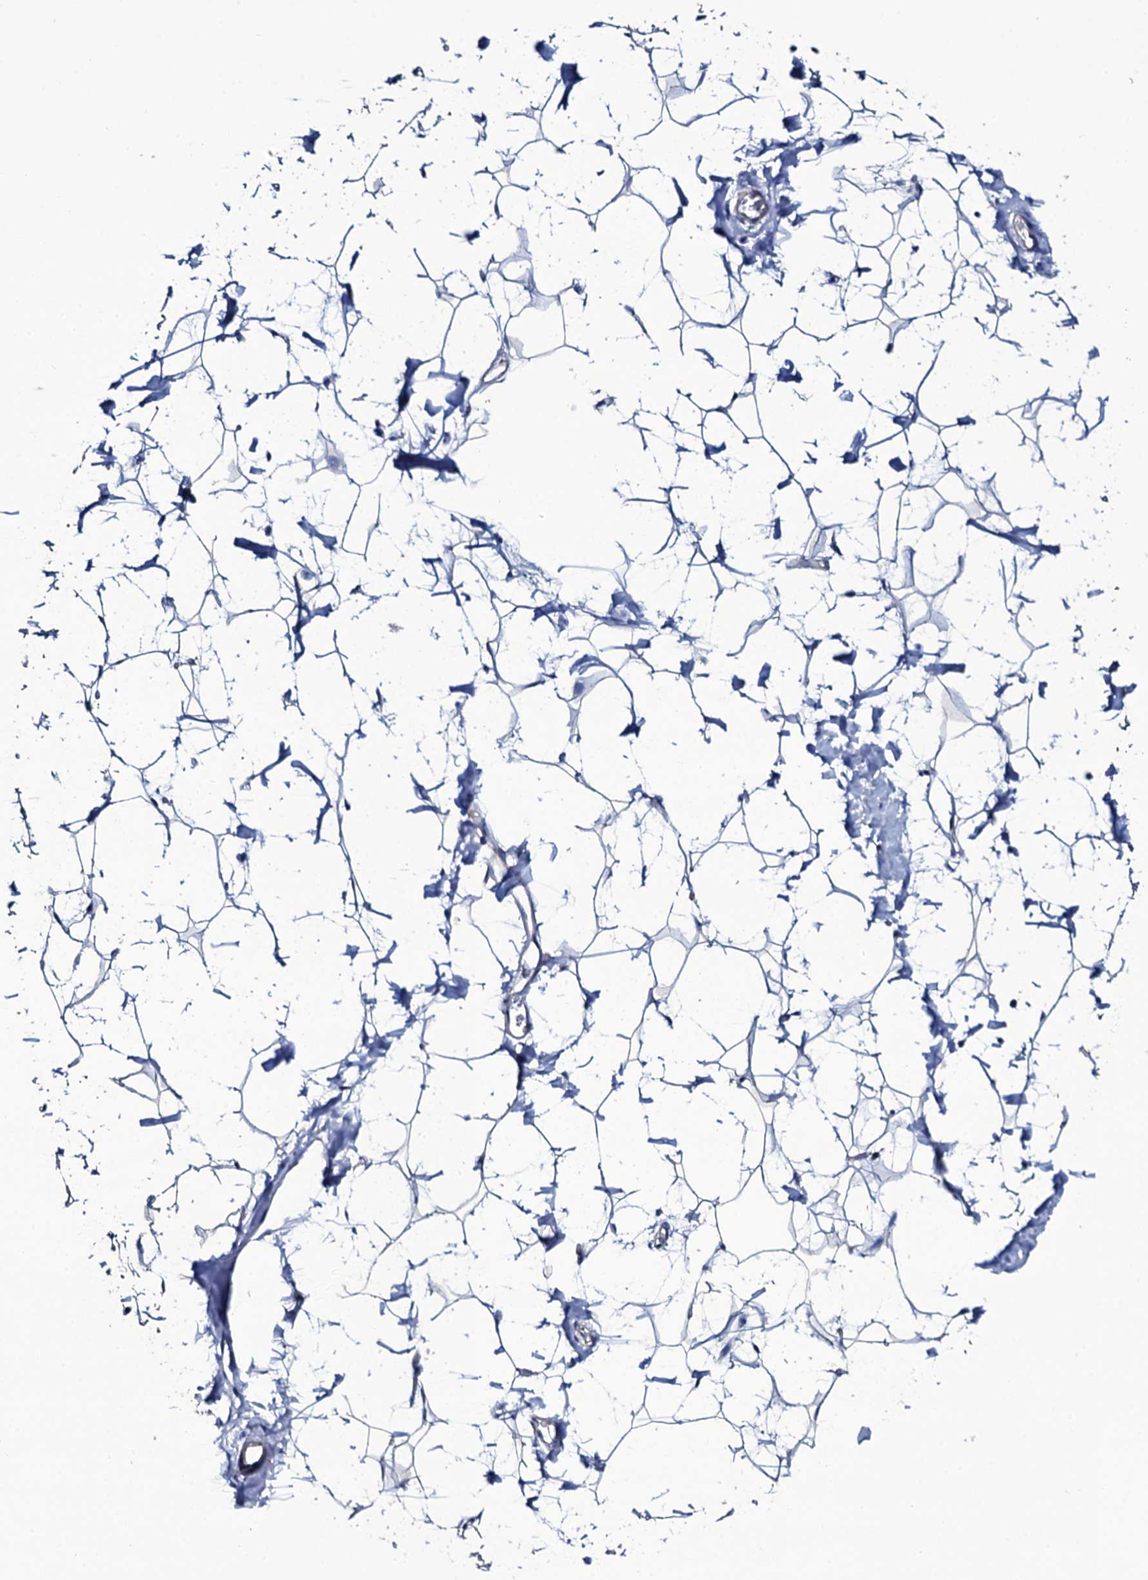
{"staining": {"intensity": "negative", "quantity": "none", "location": "none"}, "tissue": "adipose tissue", "cell_type": "Adipocytes", "image_type": "normal", "snomed": [{"axis": "morphology", "description": "Normal tissue, NOS"}, {"axis": "topography", "description": "Breast"}], "caption": "This micrograph is of benign adipose tissue stained with IHC to label a protein in brown with the nuclei are counter-stained blue. There is no staining in adipocytes. Nuclei are stained in blue.", "gene": "NPM2", "patient": {"sex": "female", "age": 26}}